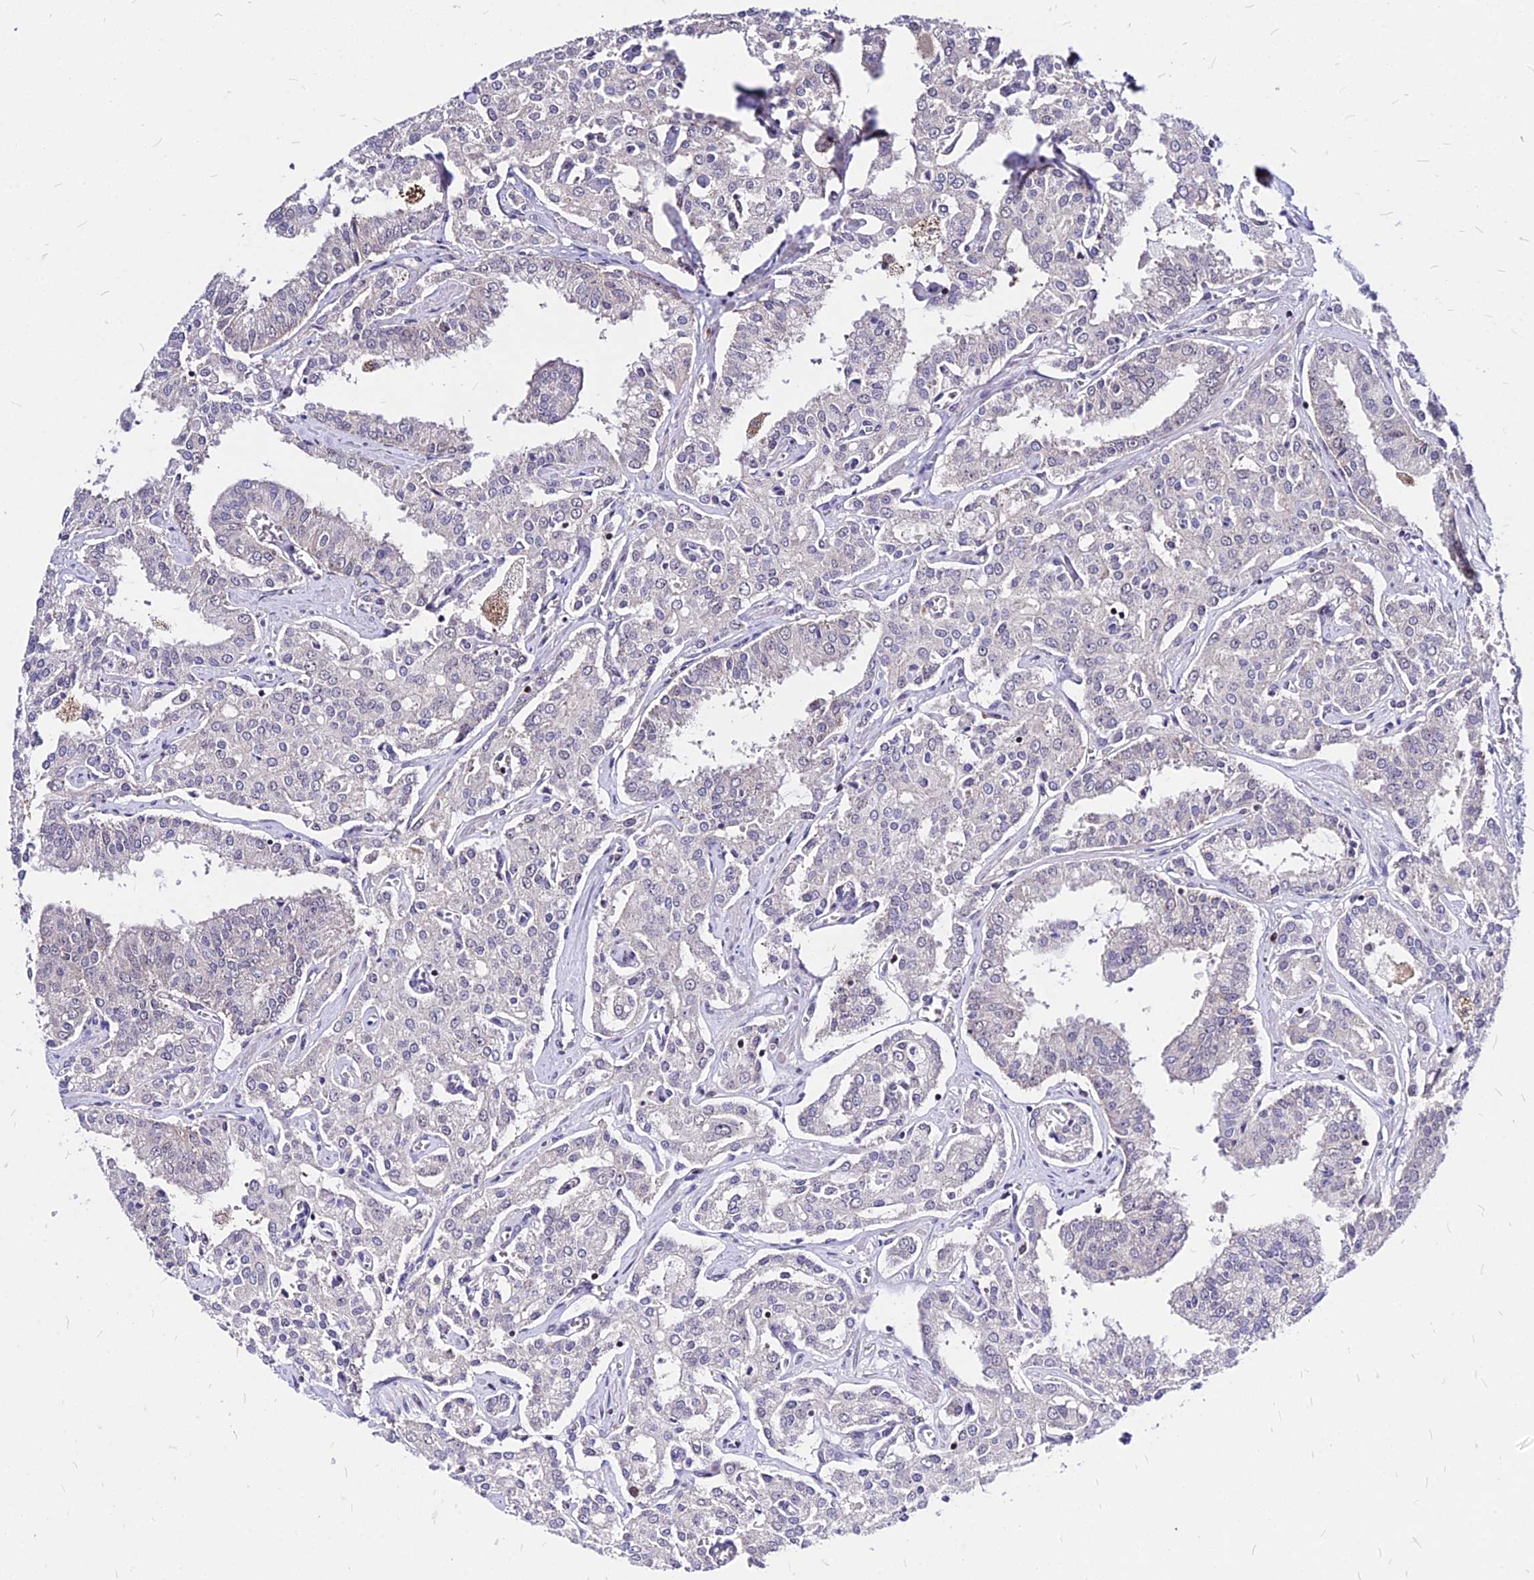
{"staining": {"intensity": "negative", "quantity": "none", "location": "none"}, "tissue": "prostate cancer", "cell_type": "Tumor cells", "image_type": "cancer", "snomed": [{"axis": "morphology", "description": "Adenocarcinoma, High grade"}, {"axis": "topography", "description": "Prostate"}], "caption": "Immunohistochemical staining of human prostate cancer displays no significant positivity in tumor cells.", "gene": "DDX55", "patient": {"sex": "male", "age": 71}}